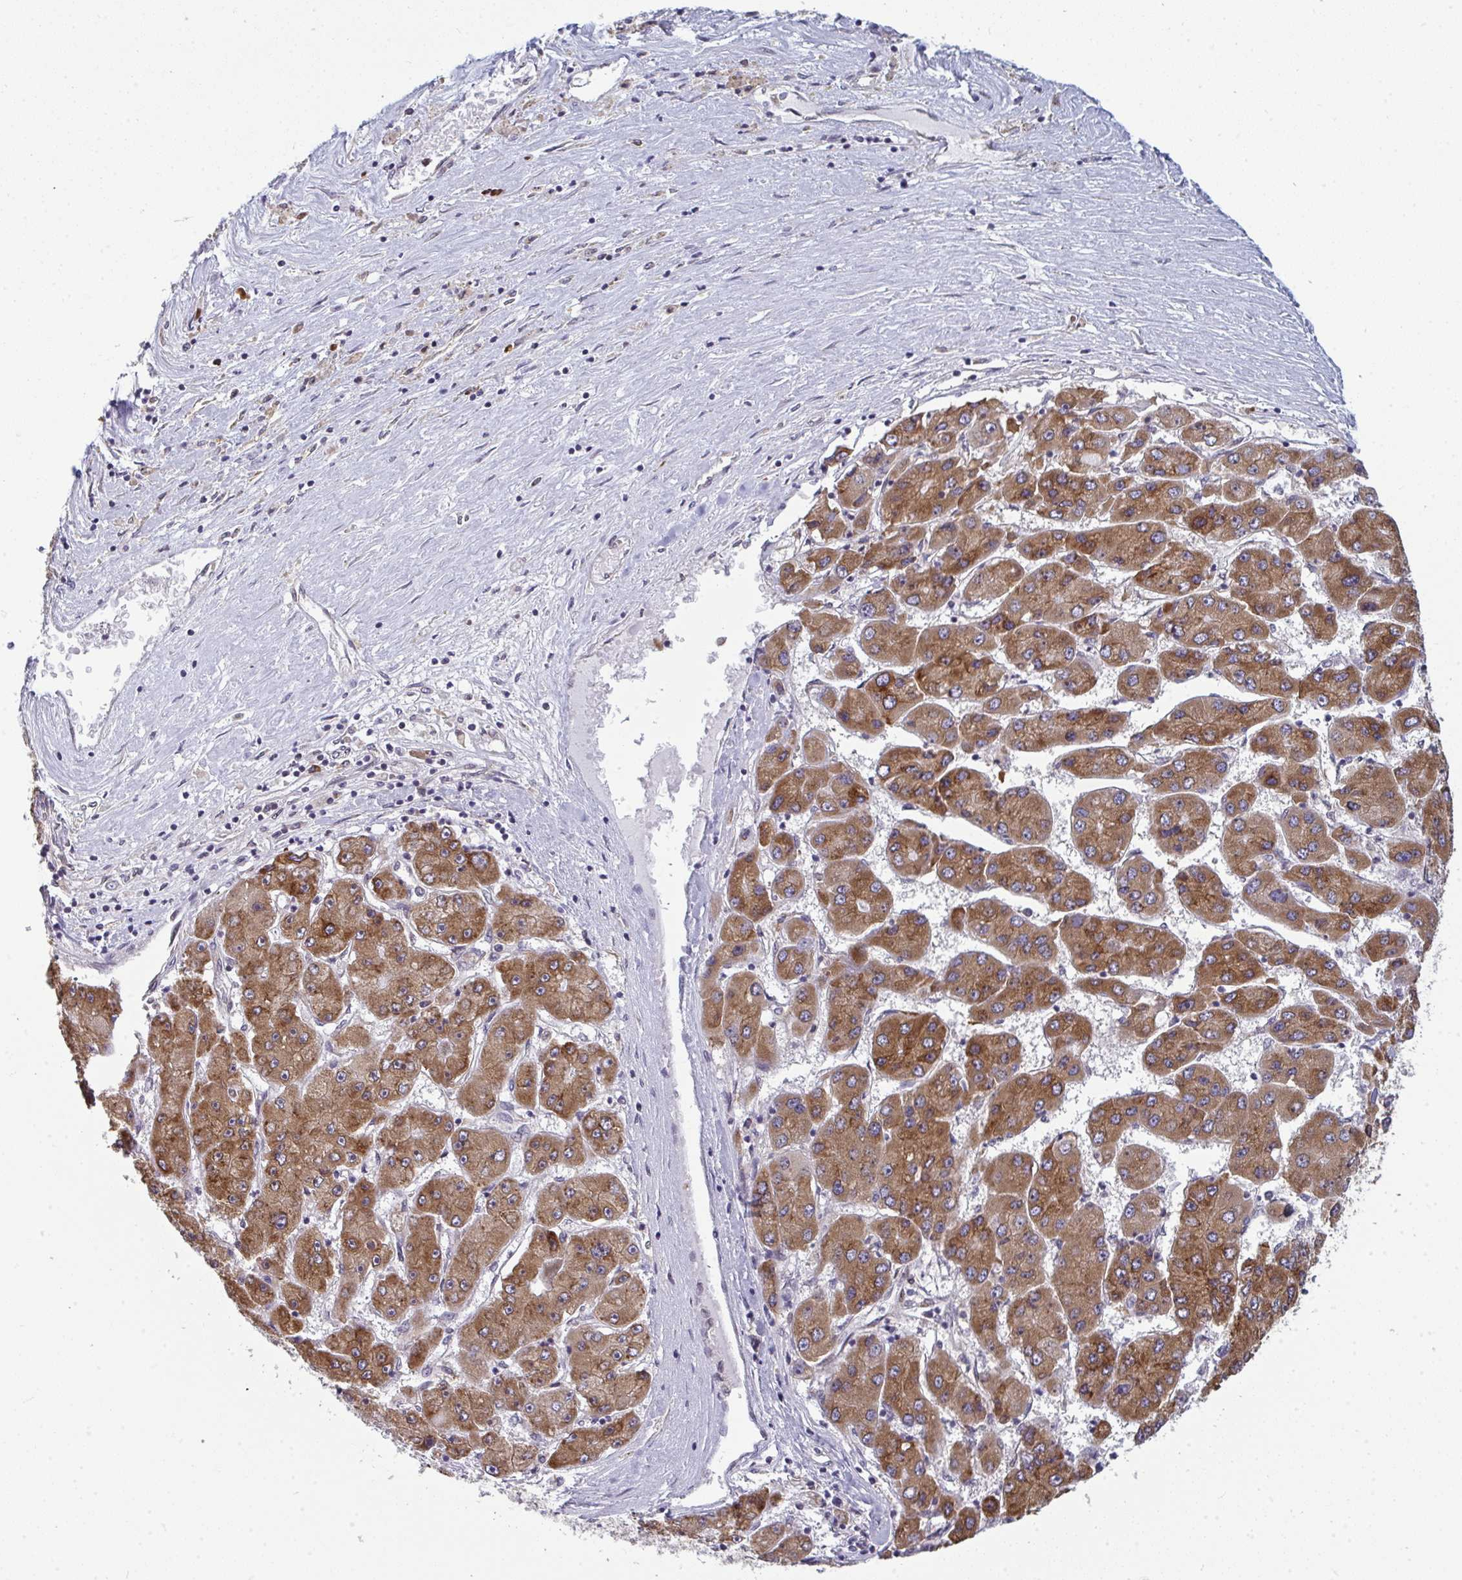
{"staining": {"intensity": "moderate", "quantity": ">75%", "location": "cytoplasmic/membranous"}, "tissue": "liver cancer", "cell_type": "Tumor cells", "image_type": "cancer", "snomed": [{"axis": "morphology", "description": "Carcinoma, Hepatocellular, NOS"}, {"axis": "topography", "description": "Liver"}], "caption": "Human liver hepatocellular carcinoma stained with a brown dye demonstrates moderate cytoplasmic/membranous positive expression in about >75% of tumor cells.", "gene": "LYSMD4", "patient": {"sex": "female", "age": 61}}